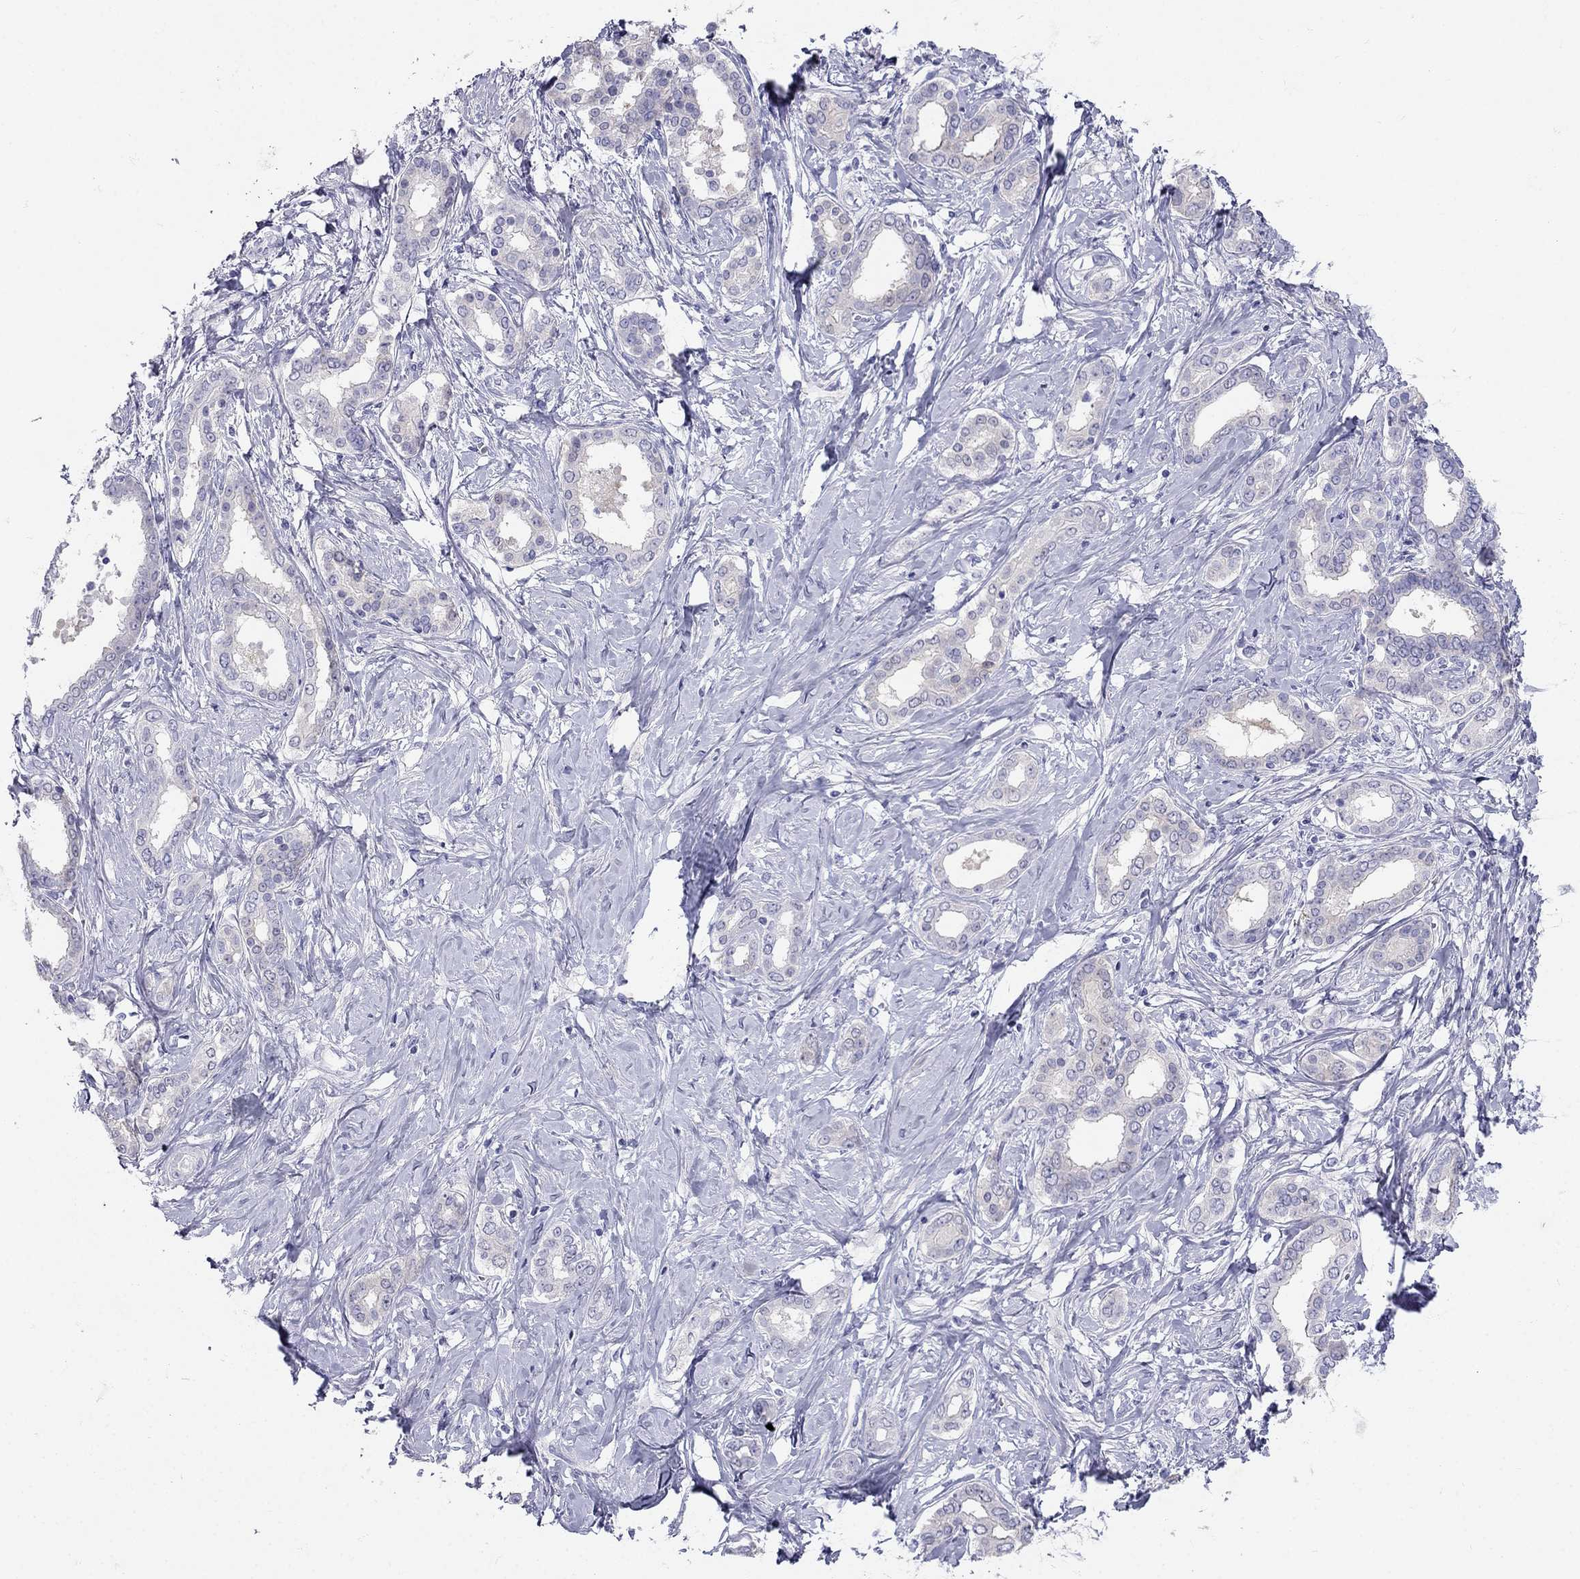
{"staining": {"intensity": "negative", "quantity": "none", "location": "none"}, "tissue": "liver cancer", "cell_type": "Tumor cells", "image_type": "cancer", "snomed": [{"axis": "morphology", "description": "Cholangiocarcinoma"}, {"axis": "topography", "description": "Liver"}], "caption": "This is an immunohistochemistry (IHC) photomicrograph of liver cancer. There is no positivity in tumor cells.", "gene": "RFLNA", "patient": {"sex": "female", "age": 47}}